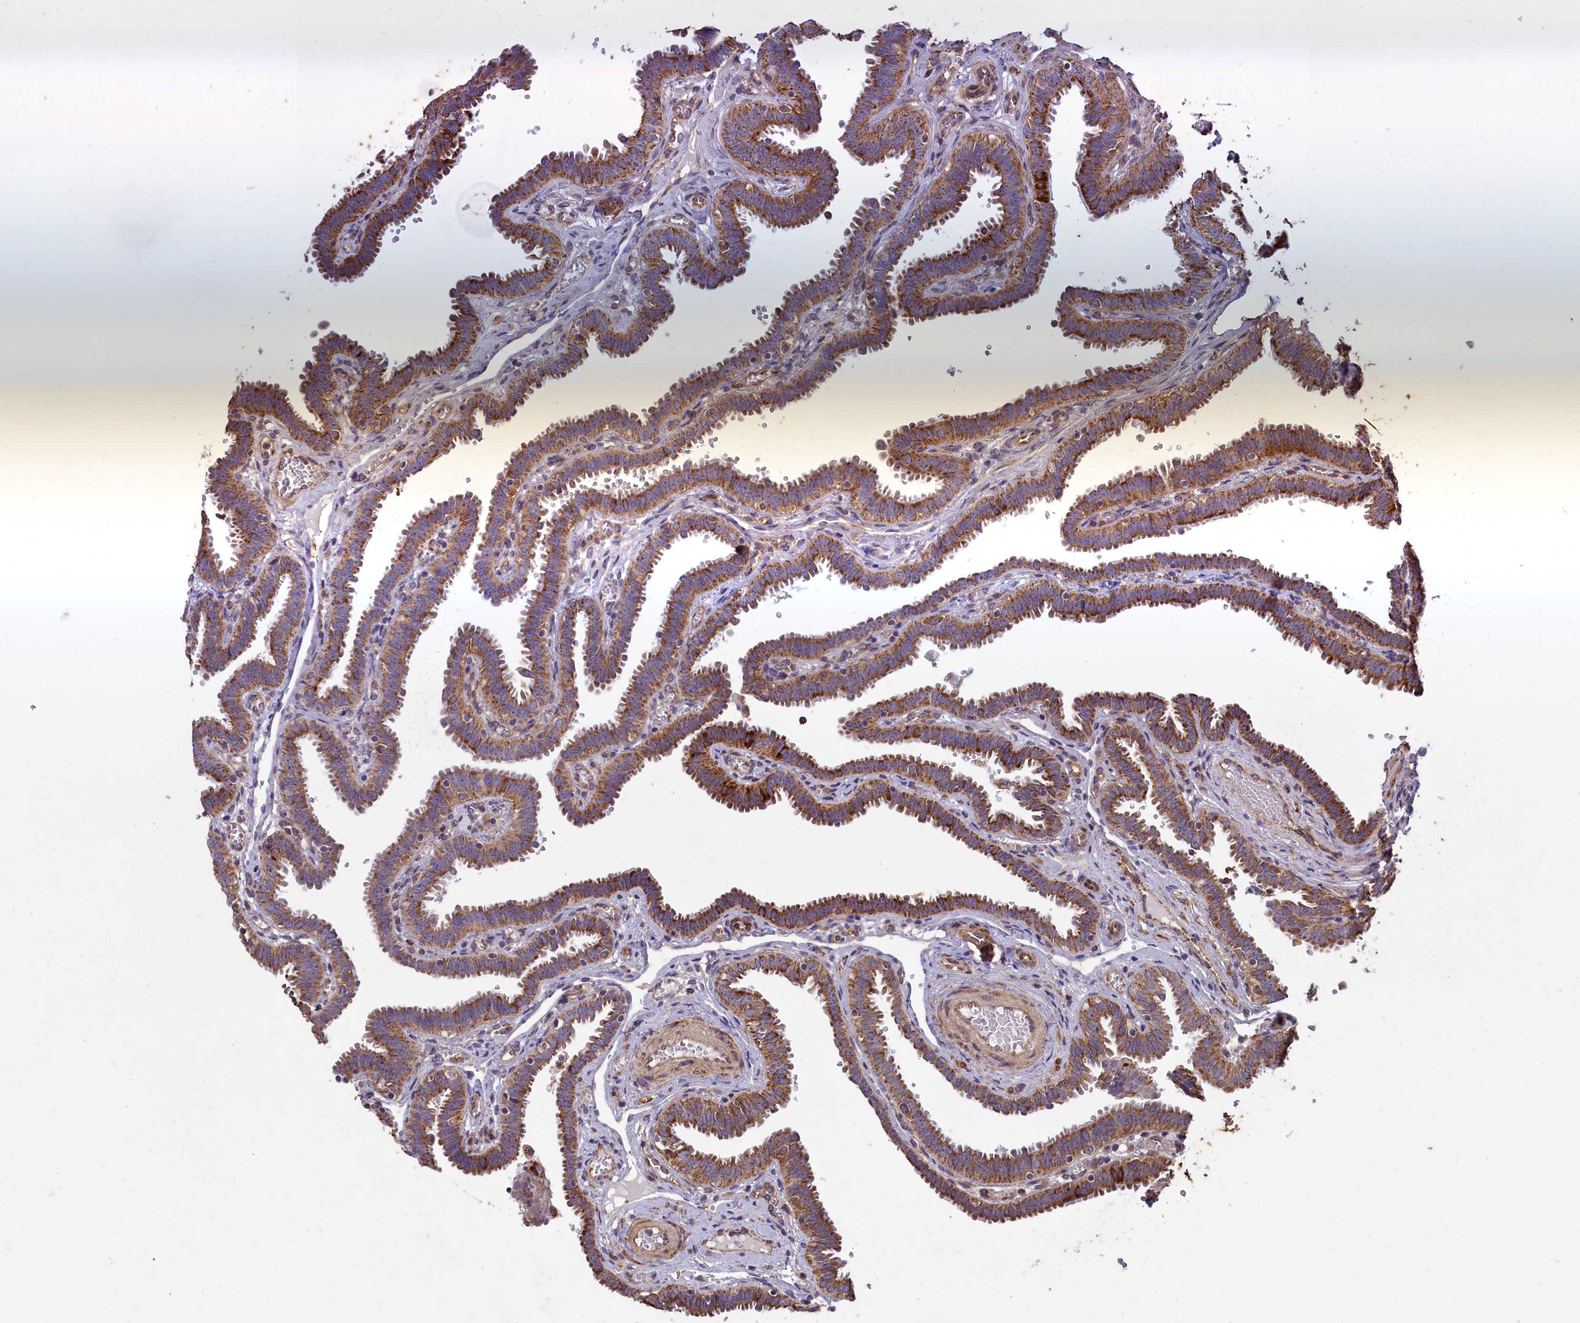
{"staining": {"intensity": "moderate", "quantity": ">75%", "location": "cytoplasmic/membranous"}, "tissue": "fallopian tube", "cell_type": "Glandular cells", "image_type": "normal", "snomed": [{"axis": "morphology", "description": "Normal tissue, NOS"}, {"axis": "topography", "description": "Fallopian tube"}], "caption": "Glandular cells reveal medium levels of moderate cytoplasmic/membranous positivity in approximately >75% of cells in normal human fallopian tube. (Stains: DAB in brown, nuclei in blue, Microscopy: brightfield microscopy at high magnification).", "gene": "ACAD8", "patient": {"sex": "female", "age": 37}}